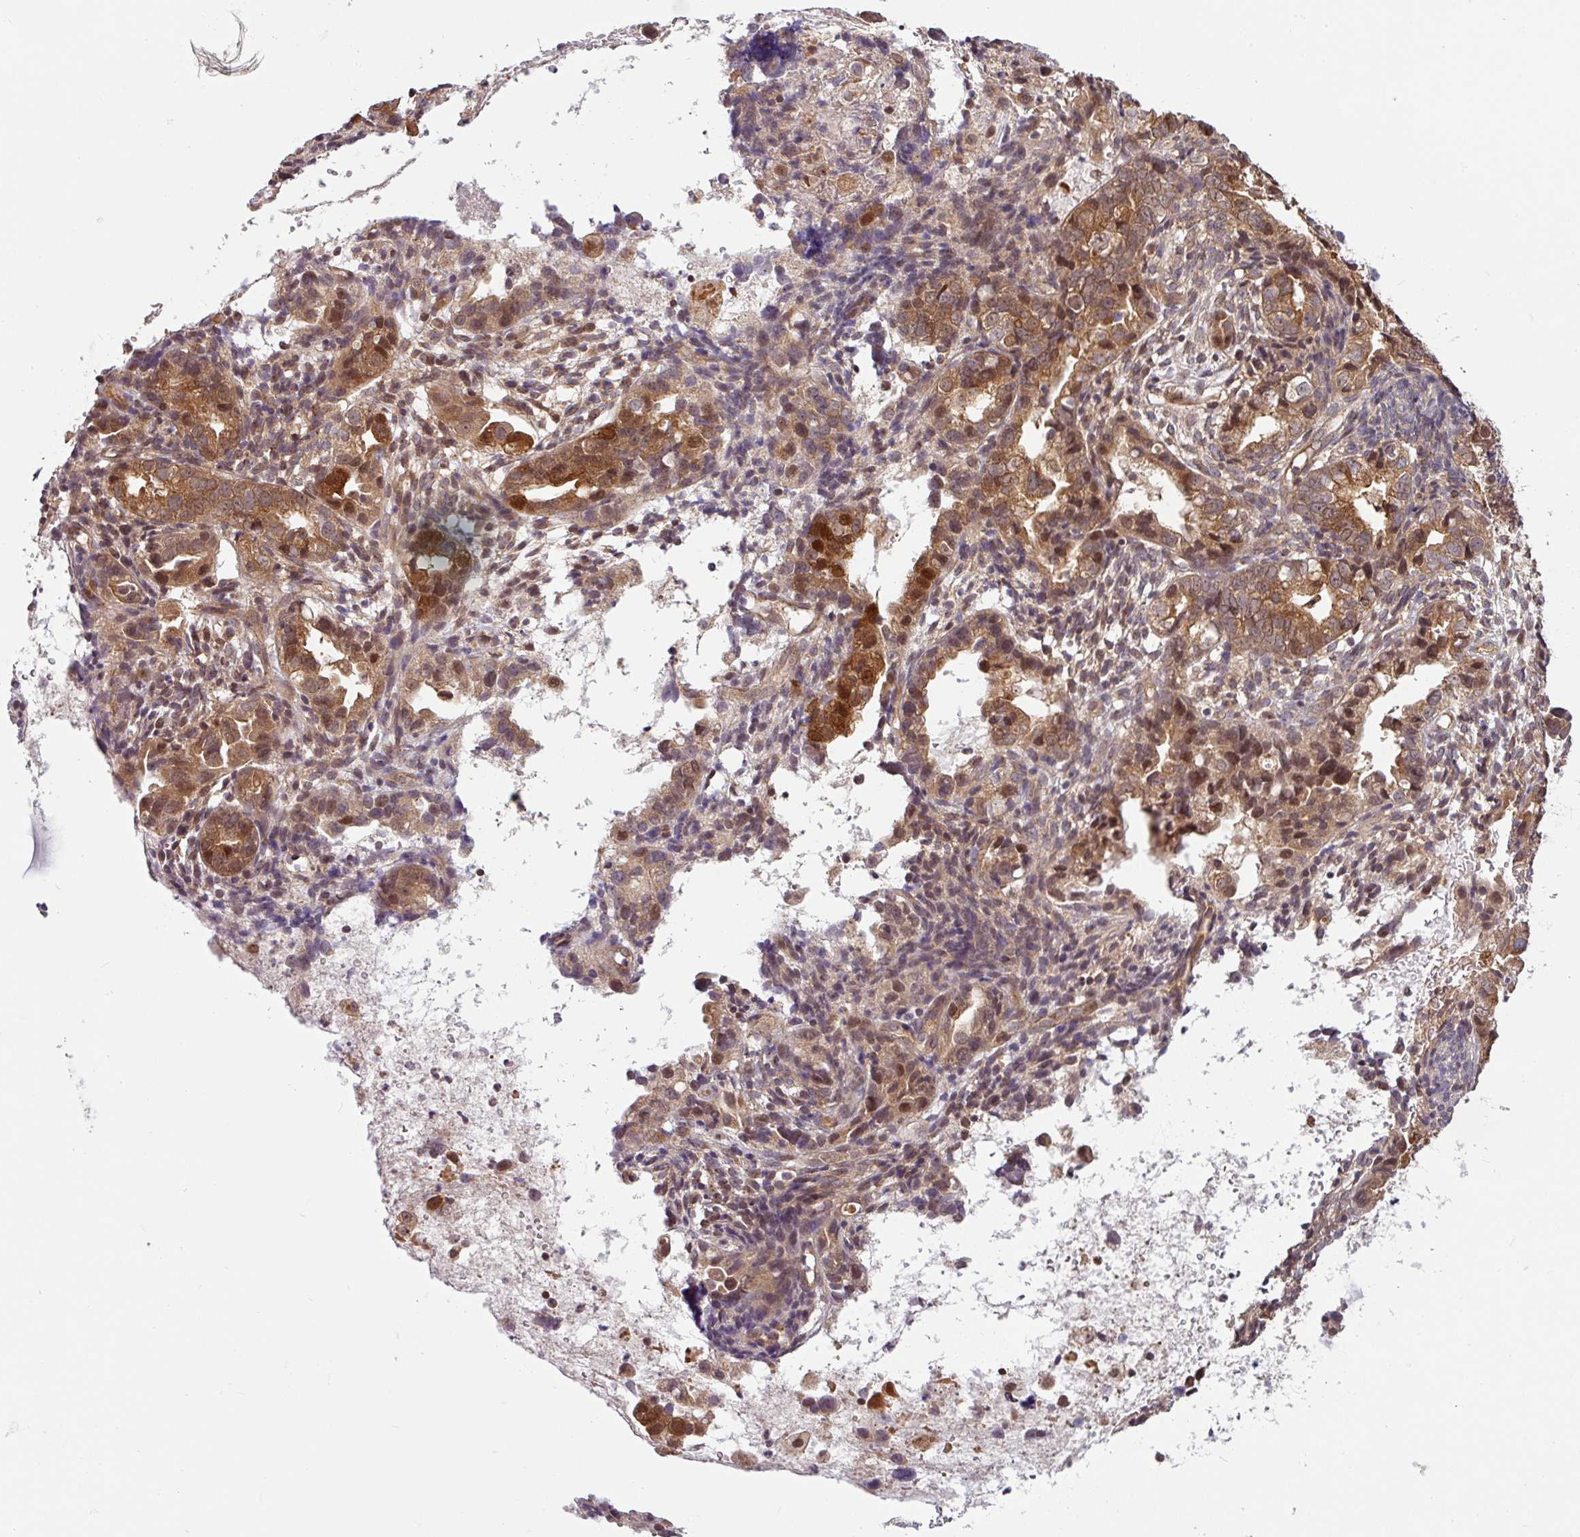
{"staining": {"intensity": "moderate", "quantity": ">75%", "location": "cytoplasmic/membranous,nuclear"}, "tissue": "endometrial cancer", "cell_type": "Tumor cells", "image_type": "cancer", "snomed": [{"axis": "morphology", "description": "Adenocarcinoma, NOS"}, {"axis": "topography", "description": "Endometrium"}], "caption": "The histopathology image shows a brown stain indicating the presence of a protein in the cytoplasmic/membranous and nuclear of tumor cells in endometrial adenocarcinoma. Using DAB (3,3'-diaminobenzidine) (brown) and hematoxylin (blue) stains, captured at high magnification using brightfield microscopy.", "gene": "SHB", "patient": {"sex": "female", "age": 57}}